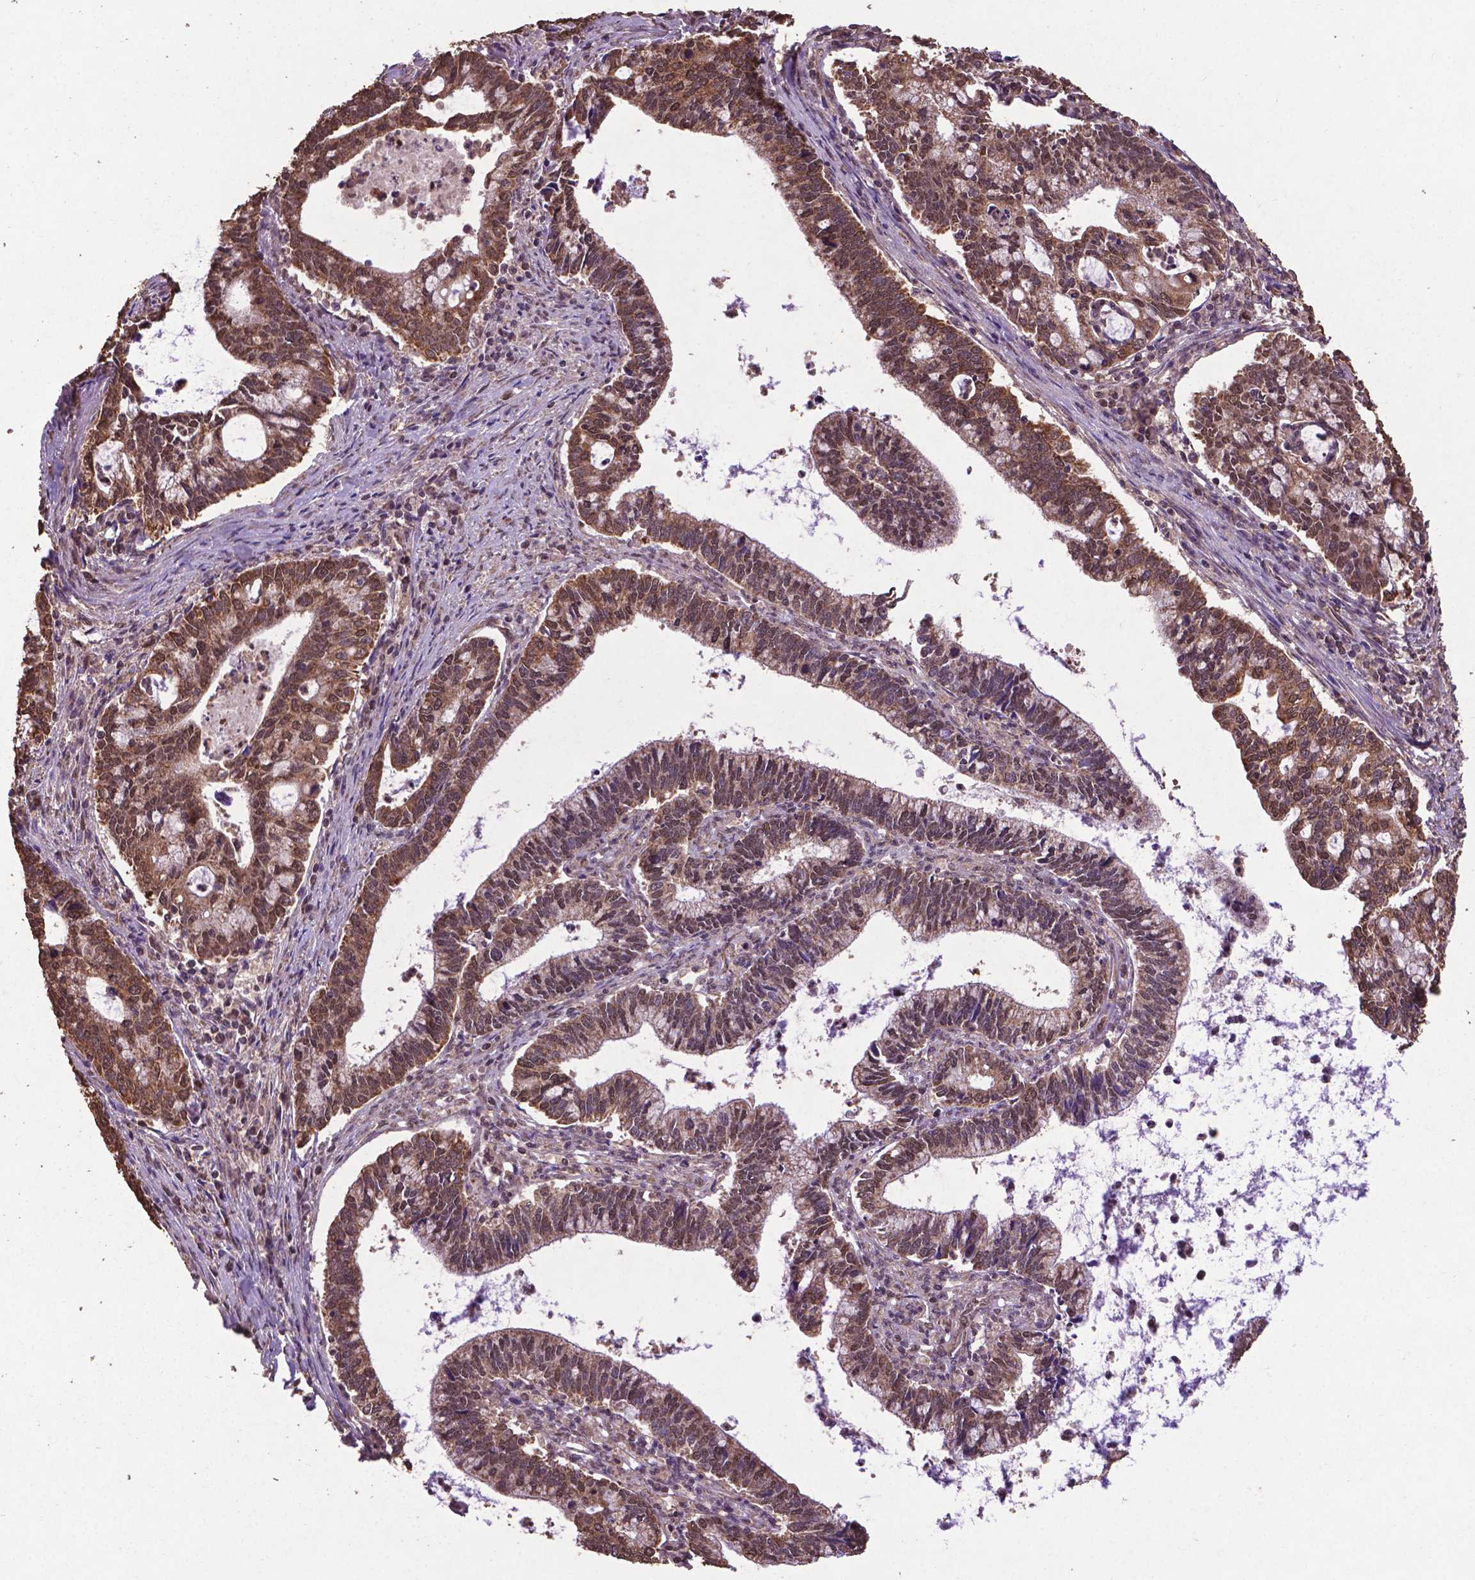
{"staining": {"intensity": "moderate", "quantity": ">75%", "location": "cytoplasmic/membranous,nuclear"}, "tissue": "cervical cancer", "cell_type": "Tumor cells", "image_type": "cancer", "snomed": [{"axis": "morphology", "description": "Adenocarcinoma, NOS"}, {"axis": "topography", "description": "Cervix"}], "caption": "A micrograph of human adenocarcinoma (cervical) stained for a protein demonstrates moderate cytoplasmic/membranous and nuclear brown staining in tumor cells. The staining was performed using DAB (3,3'-diaminobenzidine) to visualize the protein expression in brown, while the nuclei were stained in blue with hematoxylin (Magnification: 20x).", "gene": "DCAF1", "patient": {"sex": "female", "age": 42}}